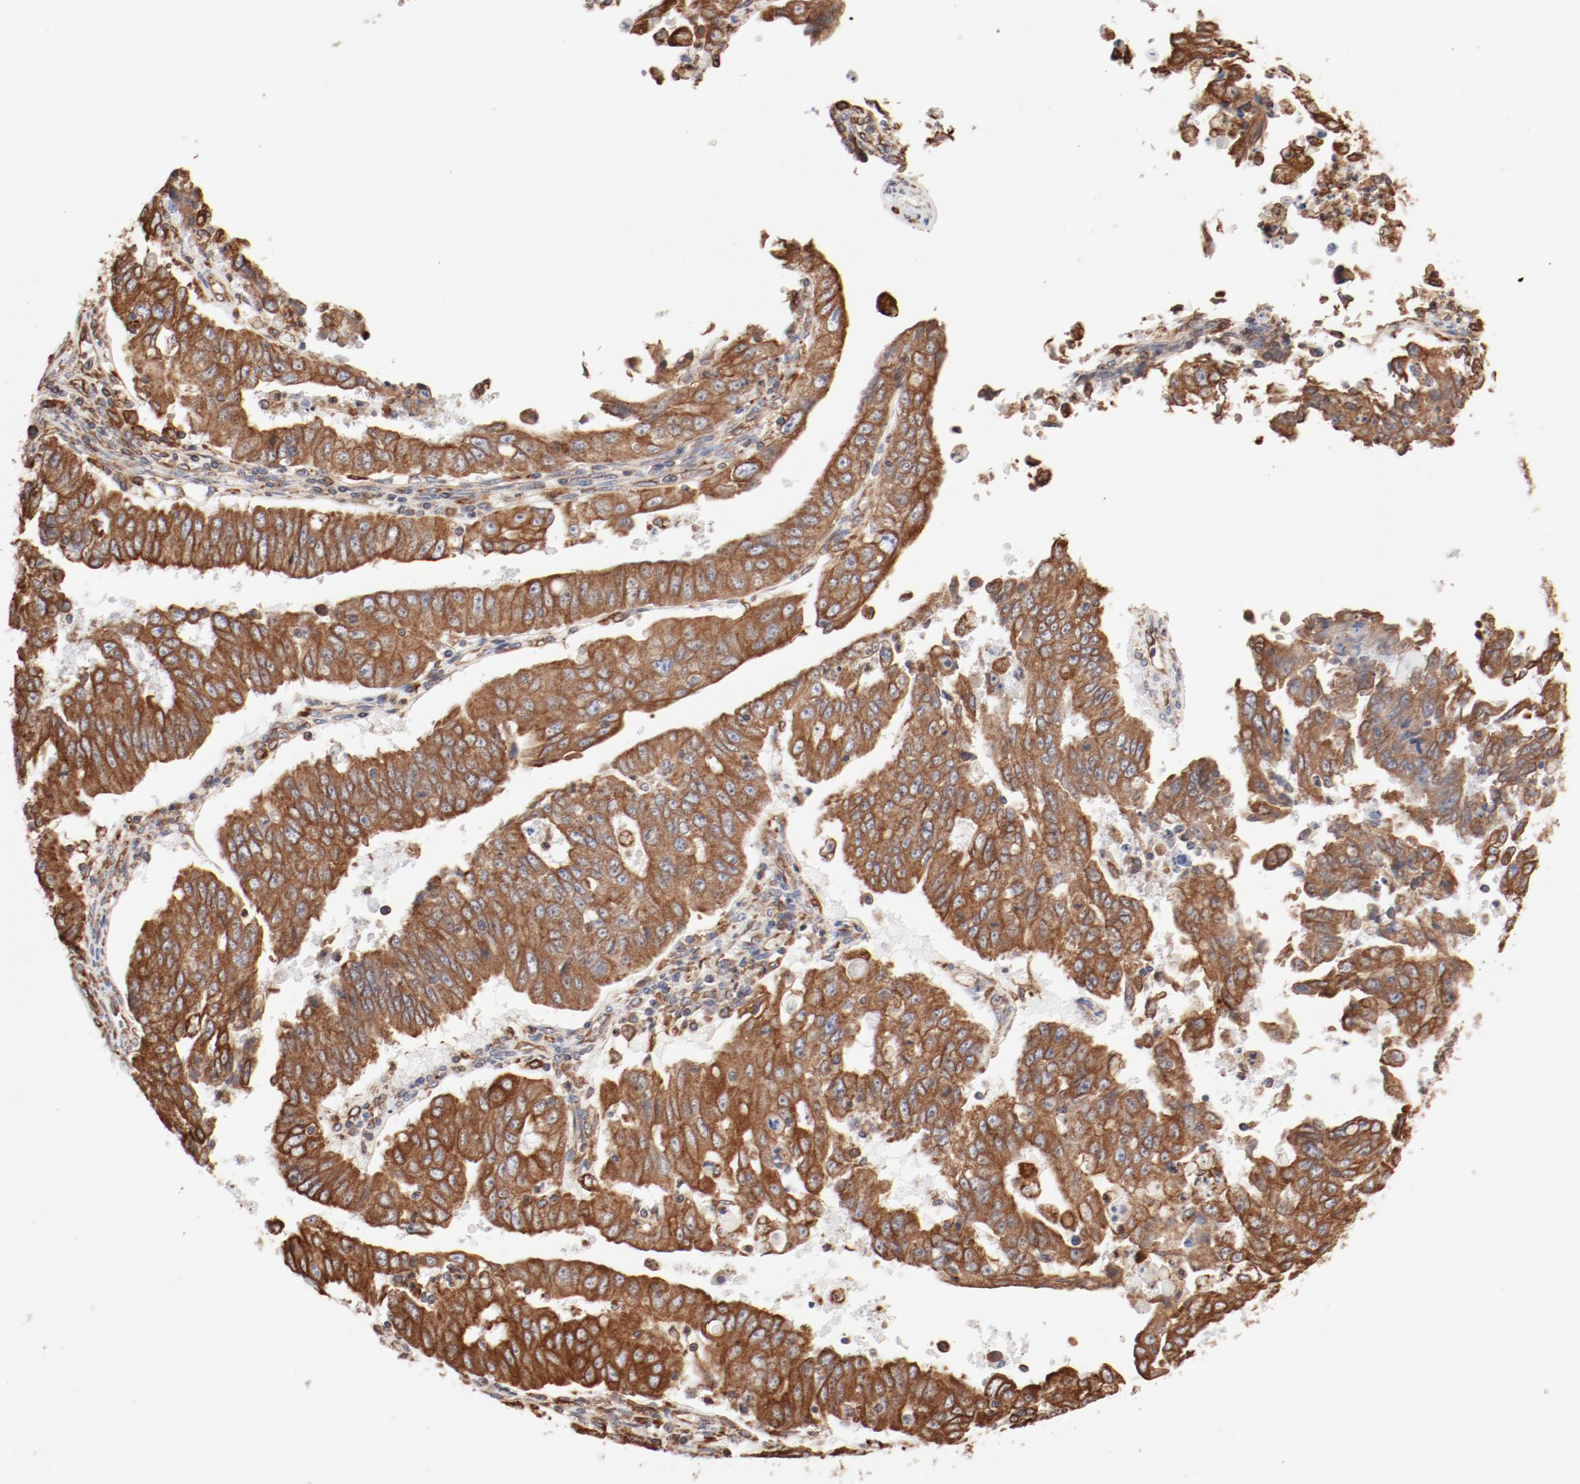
{"staining": {"intensity": "moderate", "quantity": ">75%", "location": "cytoplasmic/membranous"}, "tissue": "endometrial cancer", "cell_type": "Tumor cells", "image_type": "cancer", "snomed": [{"axis": "morphology", "description": "Adenocarcinoma, NOS"}, {"axis": "topography", "description": "Endometrium"}], "caption": "Human adenocarcinoma (endometrial) stained with a protein marker displays moderate staining in tumor cells.", "gene": "BCAP31", "patient": {"sex": "female", "age": 42}}